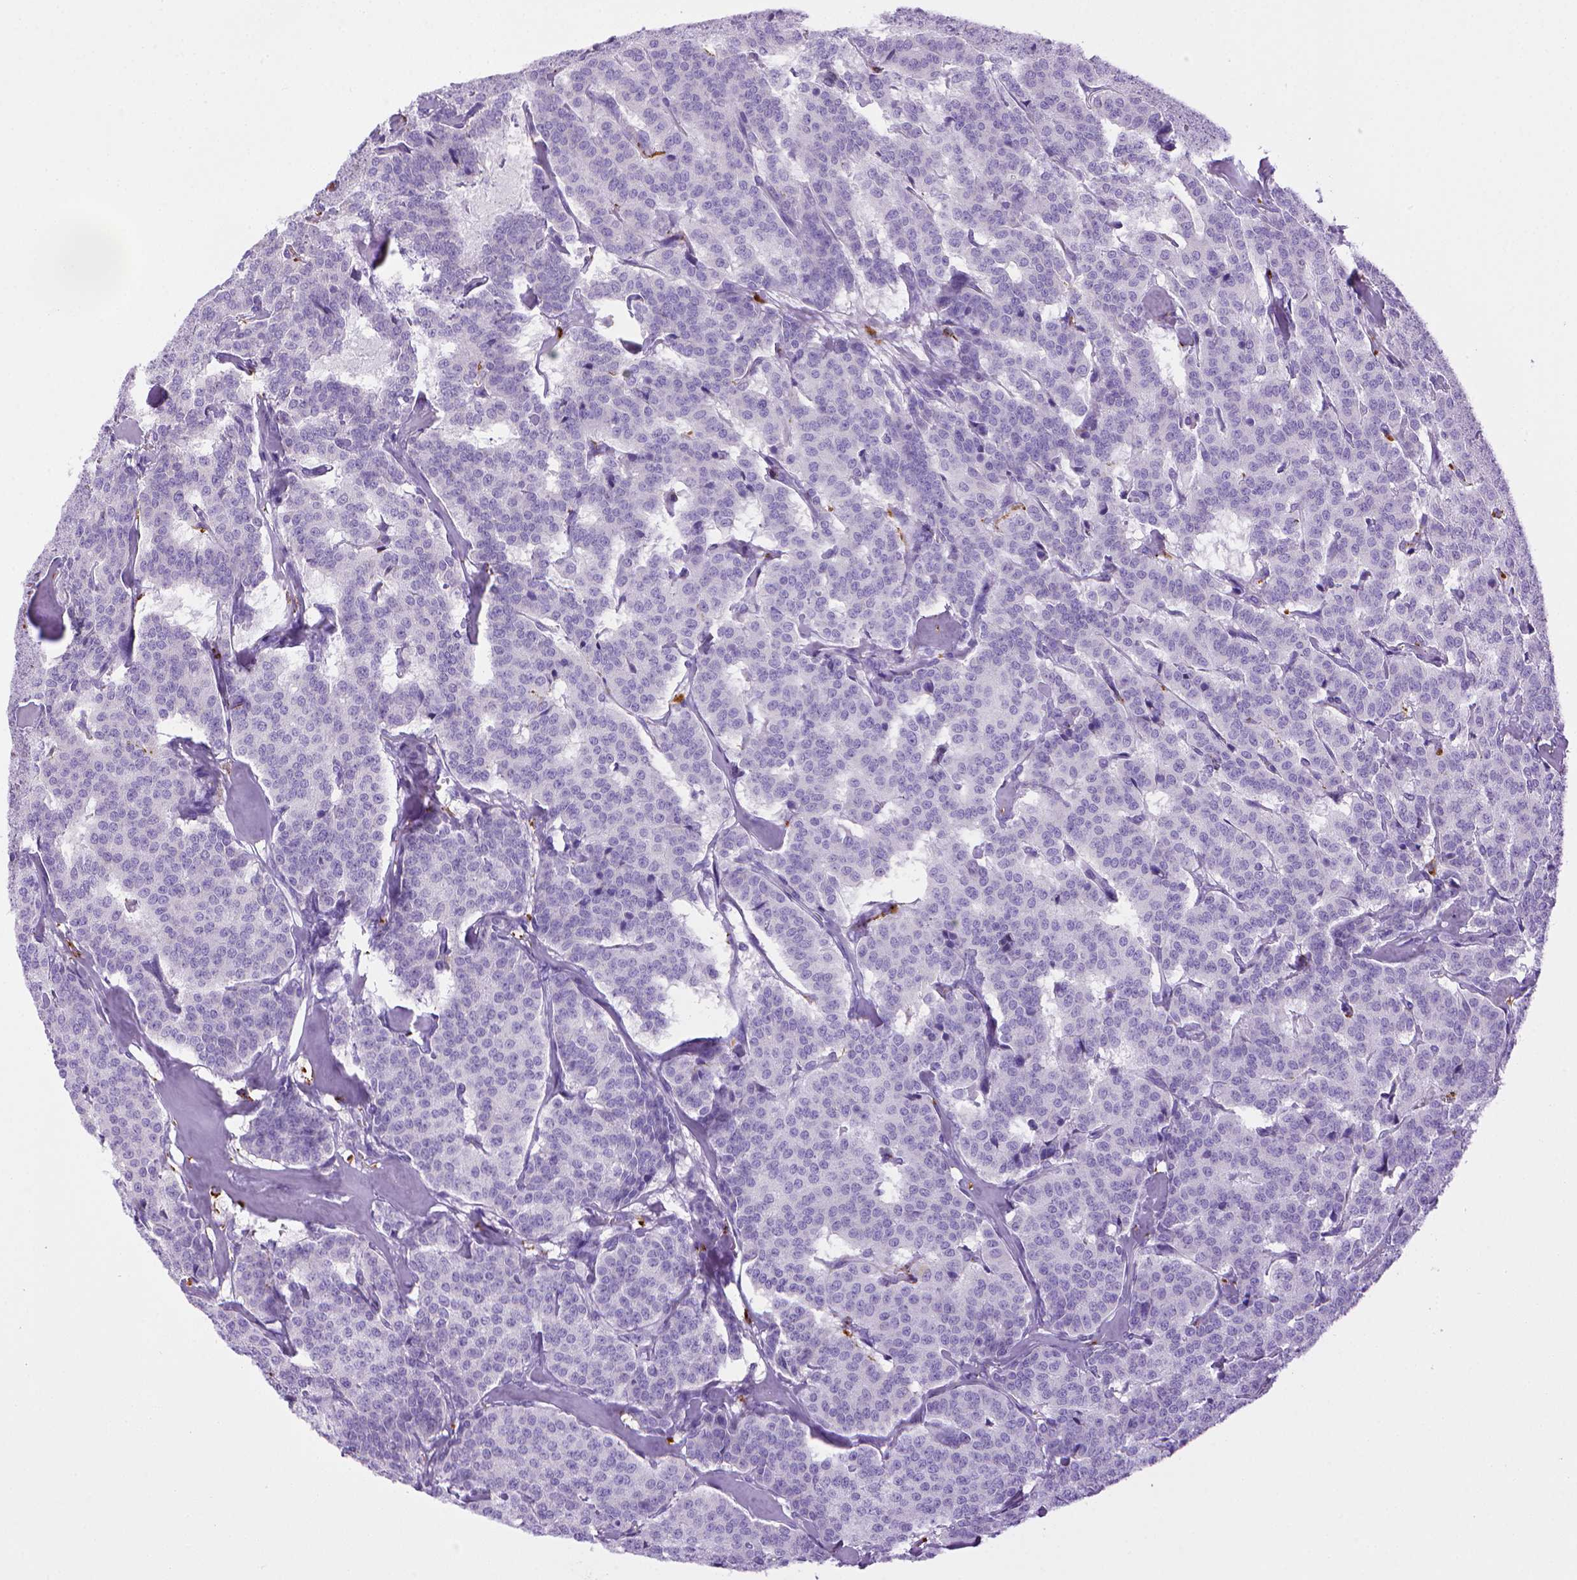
{"staining": {"intensity": "negative", "quantity": "none", "location": "none"}, "tissue": "carcinoid", "cell_type": "Tumor cells", "image_type": "cancer", "snomed": [{"axis": "morphology", "description": "Normal tissue, NOS"}, {"axis": "morphology", "description": "Carcinoid, malignant, NOS"}, {"axis": "topography", "description": "Lung"}], "caption": "Carcinoid was stained to show a protein in brown. There is no significant staining in tumor cells.", "gene": "CD68", "patient": {"sex": "female", "age": 46}}